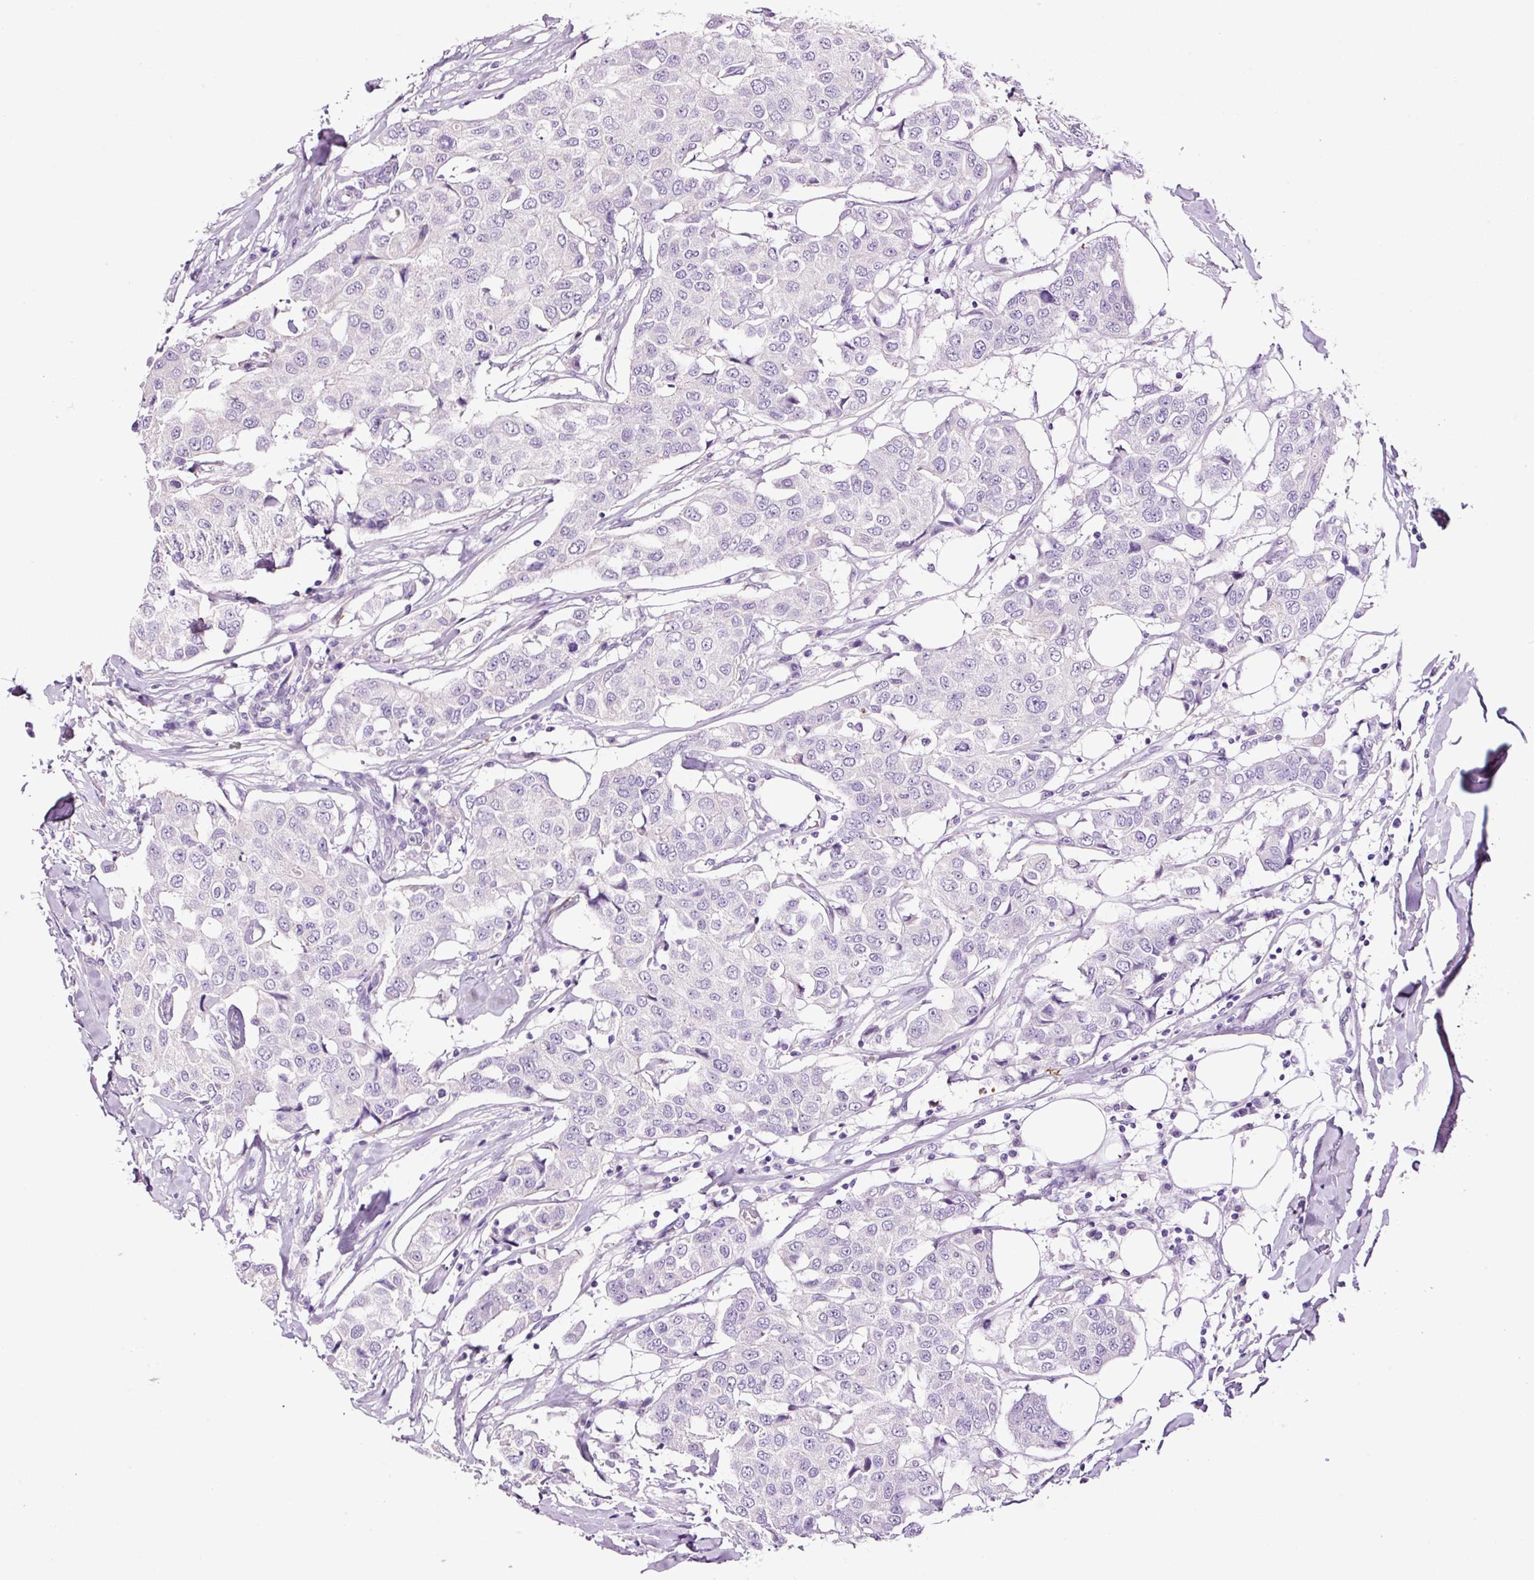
{"staining": {"intensity": "negative", "quantity": "none", "location": "none"}, "tissue": "breast cancer", "cell_type": "Tumor cells", "image_type": "cancer", "snomed": [{"axis": "morphology", "description": "Duct carcinoma"}, {"axis": "topography", "description": "Breast"}], "caption": "High power microscopy histopathology image of an IHC histopathology image of breast cancer, revealing no significant staining in tumor cells.", "gene": "PAM", "patient": {"sex": "female", "age": 80}}